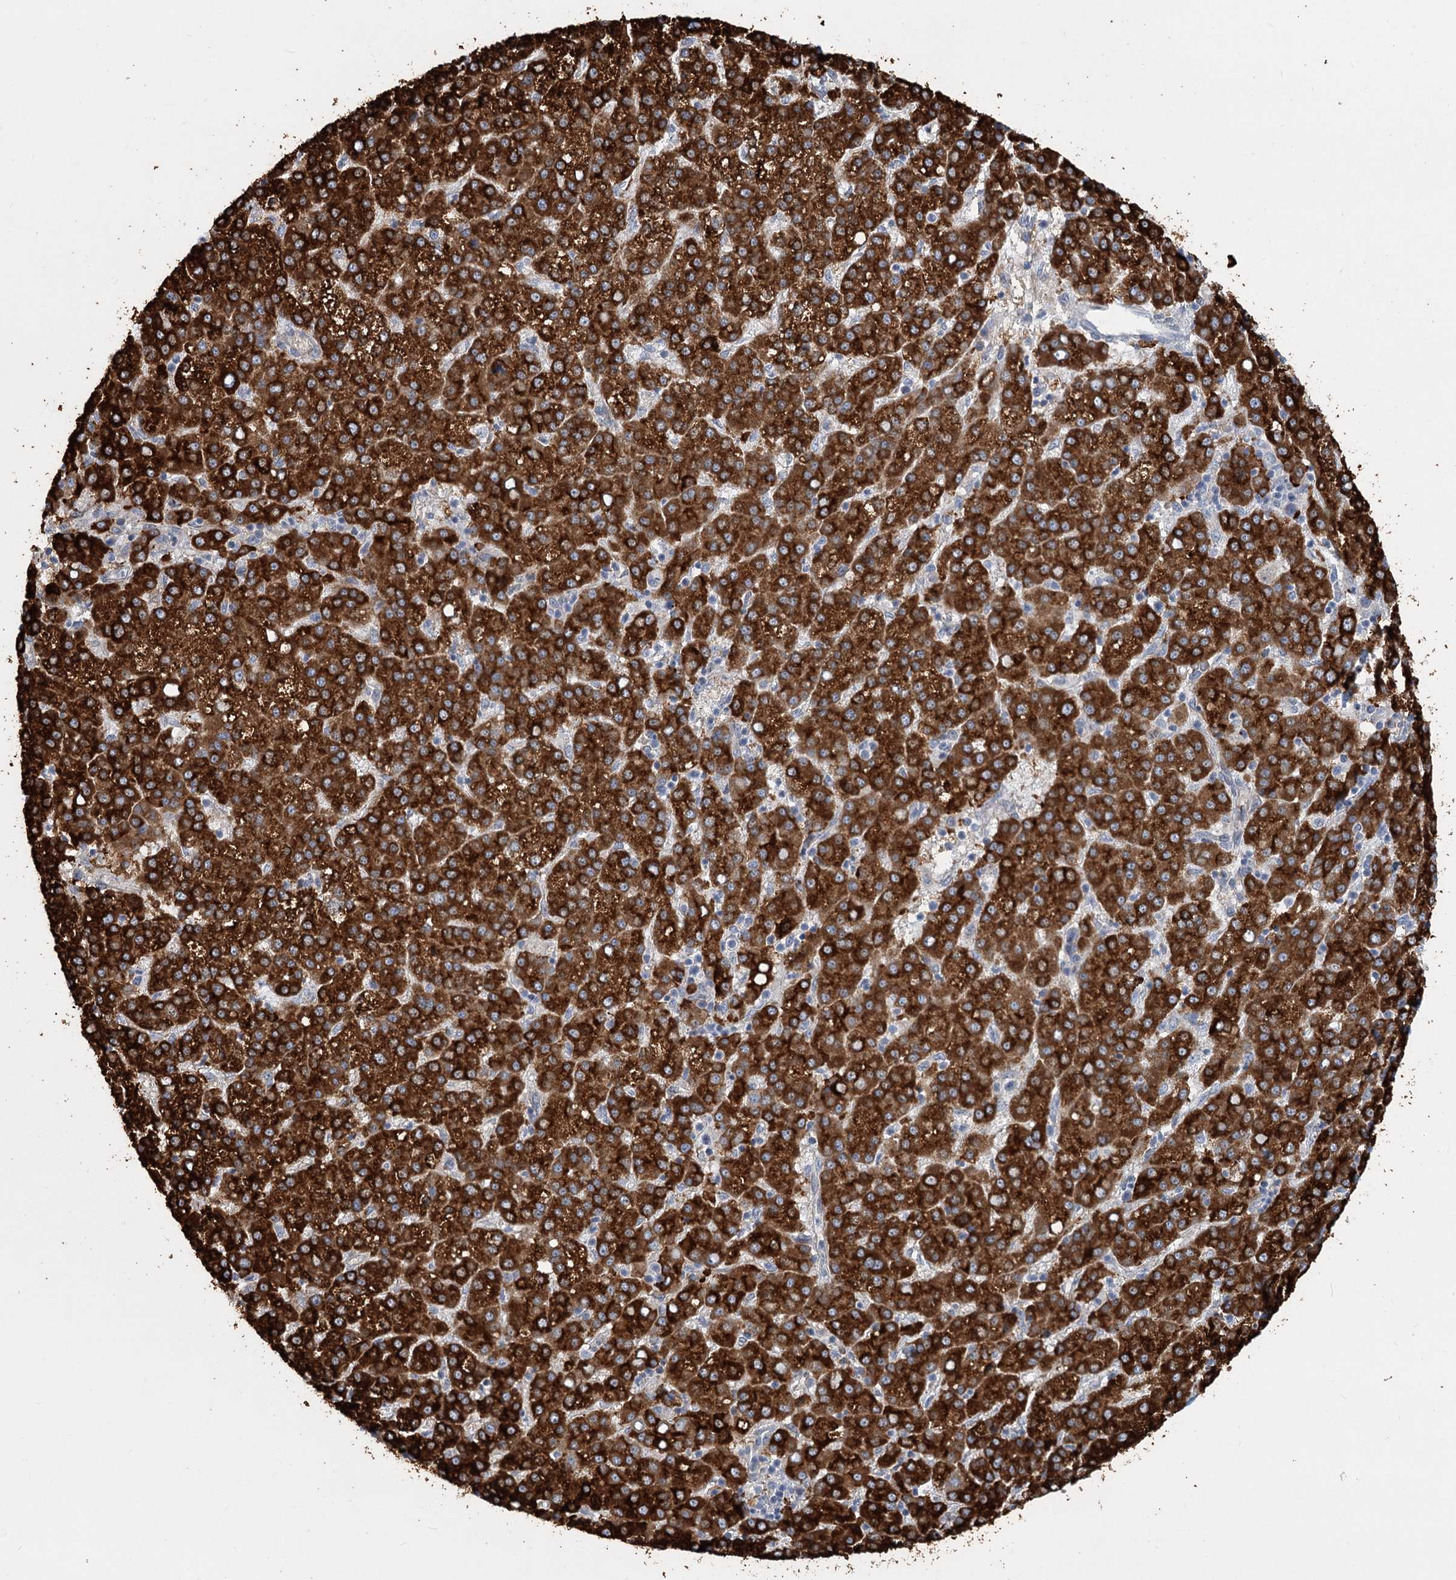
{"staining": {"intensity": "strong", "quantity": ">75%", "location": "cytoplasmic/membranous"}, "tissue": "liver cancer", "cell_type": "Tumor cells", "image_type": "cancer", "snomed": [{"axis": "morphology", "description": "Carcinoma, Hepatocellular, NOS"}, {"axis": "topography", "description": "Liver"}], "caption": "Immunohistochemistry (IHC) (DAB) staining of liver cancer (hepatocellular carcinoma) exhibits strong cytoplasmic/membranous protein staining in about >75% of tumor cells. The staining was performed using DAB (3,3'-diaminobenzidine) to visualize the protein expression in brown, while the nuclei were stained in blue with hematoxylin (Magnification: 20x).", "gene": "CIB4", "patient": {"sex": "female", "age": 58}}